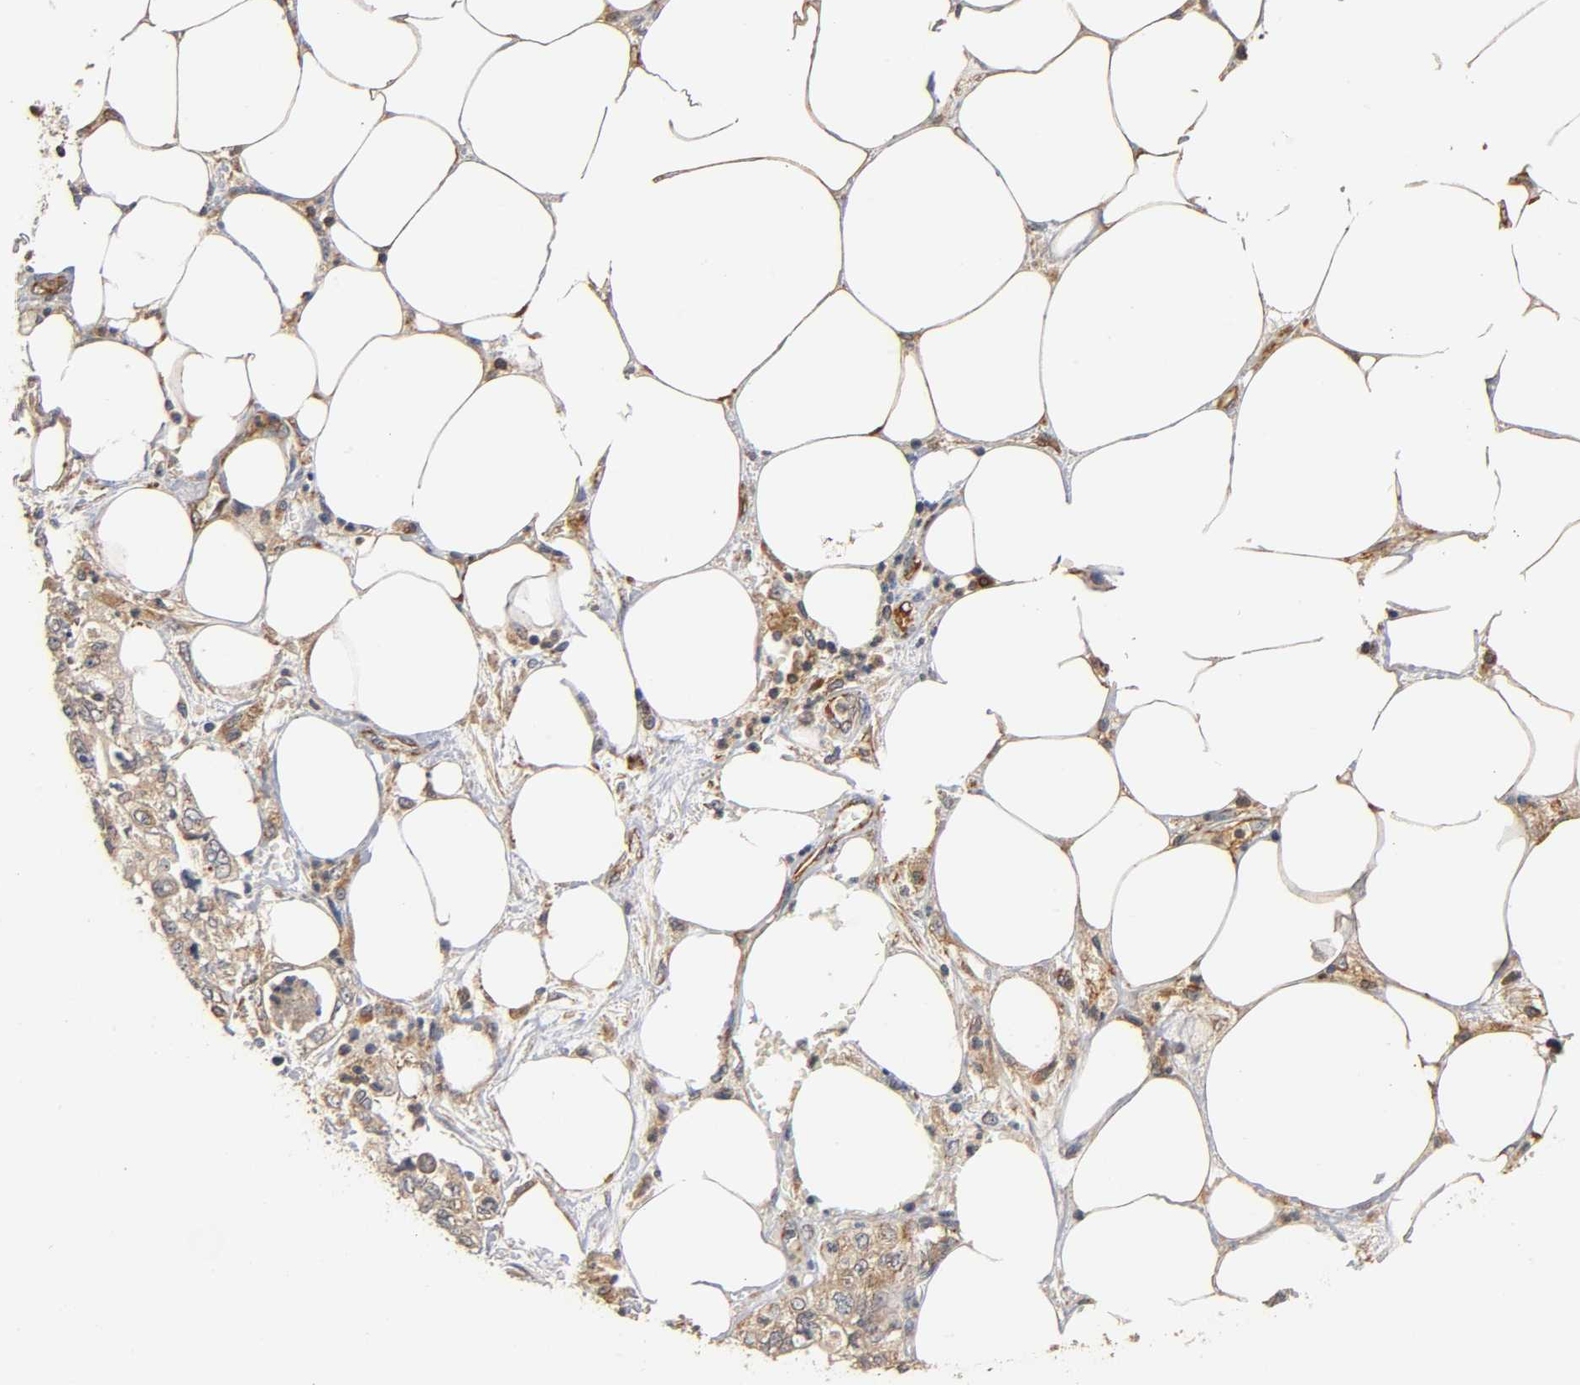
{"staining": {"intensity": "weak", "quantity": "25%-75%", "location": "cytoplasmic/membranous"}, "tissue": "pancreatic cancer", "cell_type": "Tumor cells", "image_type": "cancer", "snomed": [{"axis": "morphology", "description": "Adenocarcinoma, NOS"}, {"axis": "topography", "description": "Pancreas"}], "caption": "IHC (DAB (3,3'-diaminobenzidine)) staining of human pancreatic cancer (adenocarcinoma) shows weak cytoplasmic/membranous protein expression in approximately 25%-75% of tumor cells.", "gene": "SCAP", "patient": {"sex": "male", "age": 70}}